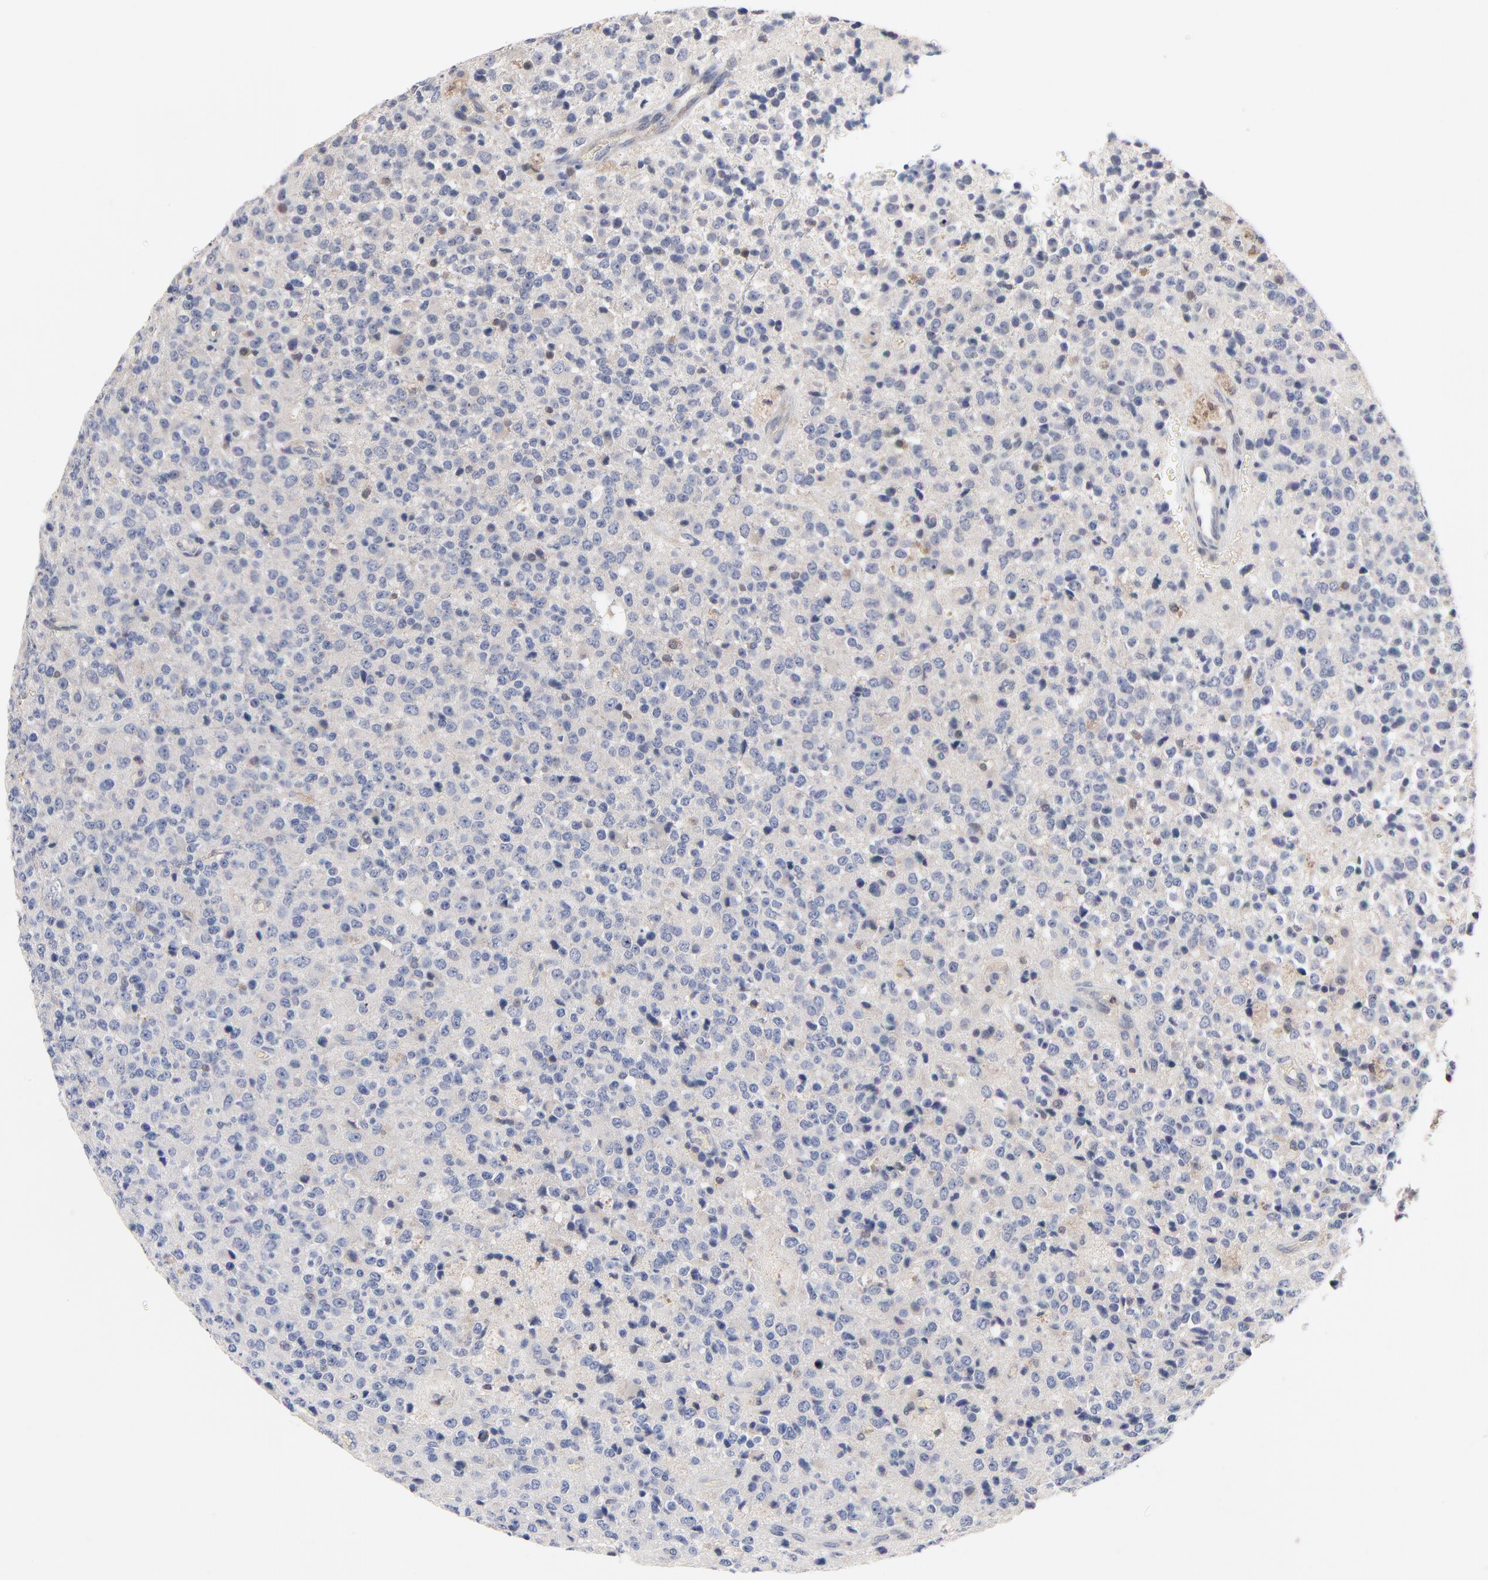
{"staining": {"intensity": "negative", "quantity": "none", "location": "none"}, "tissue": "glioma", "cell_type": "Tumor cells", "image_type": "cancer", "snomed": [{"axis": "morphology", "description": "Glioma, malignant, High grade"}, {"axis": "topography", "description": "pancreas cauda"}], "caption": "Immunohistochemistry (IHC) of malignant high-grade glioma demonstrates no positivity in tumor cells.", "gene": "AADAC", "patient": {"sex": "male", "age": 60}}